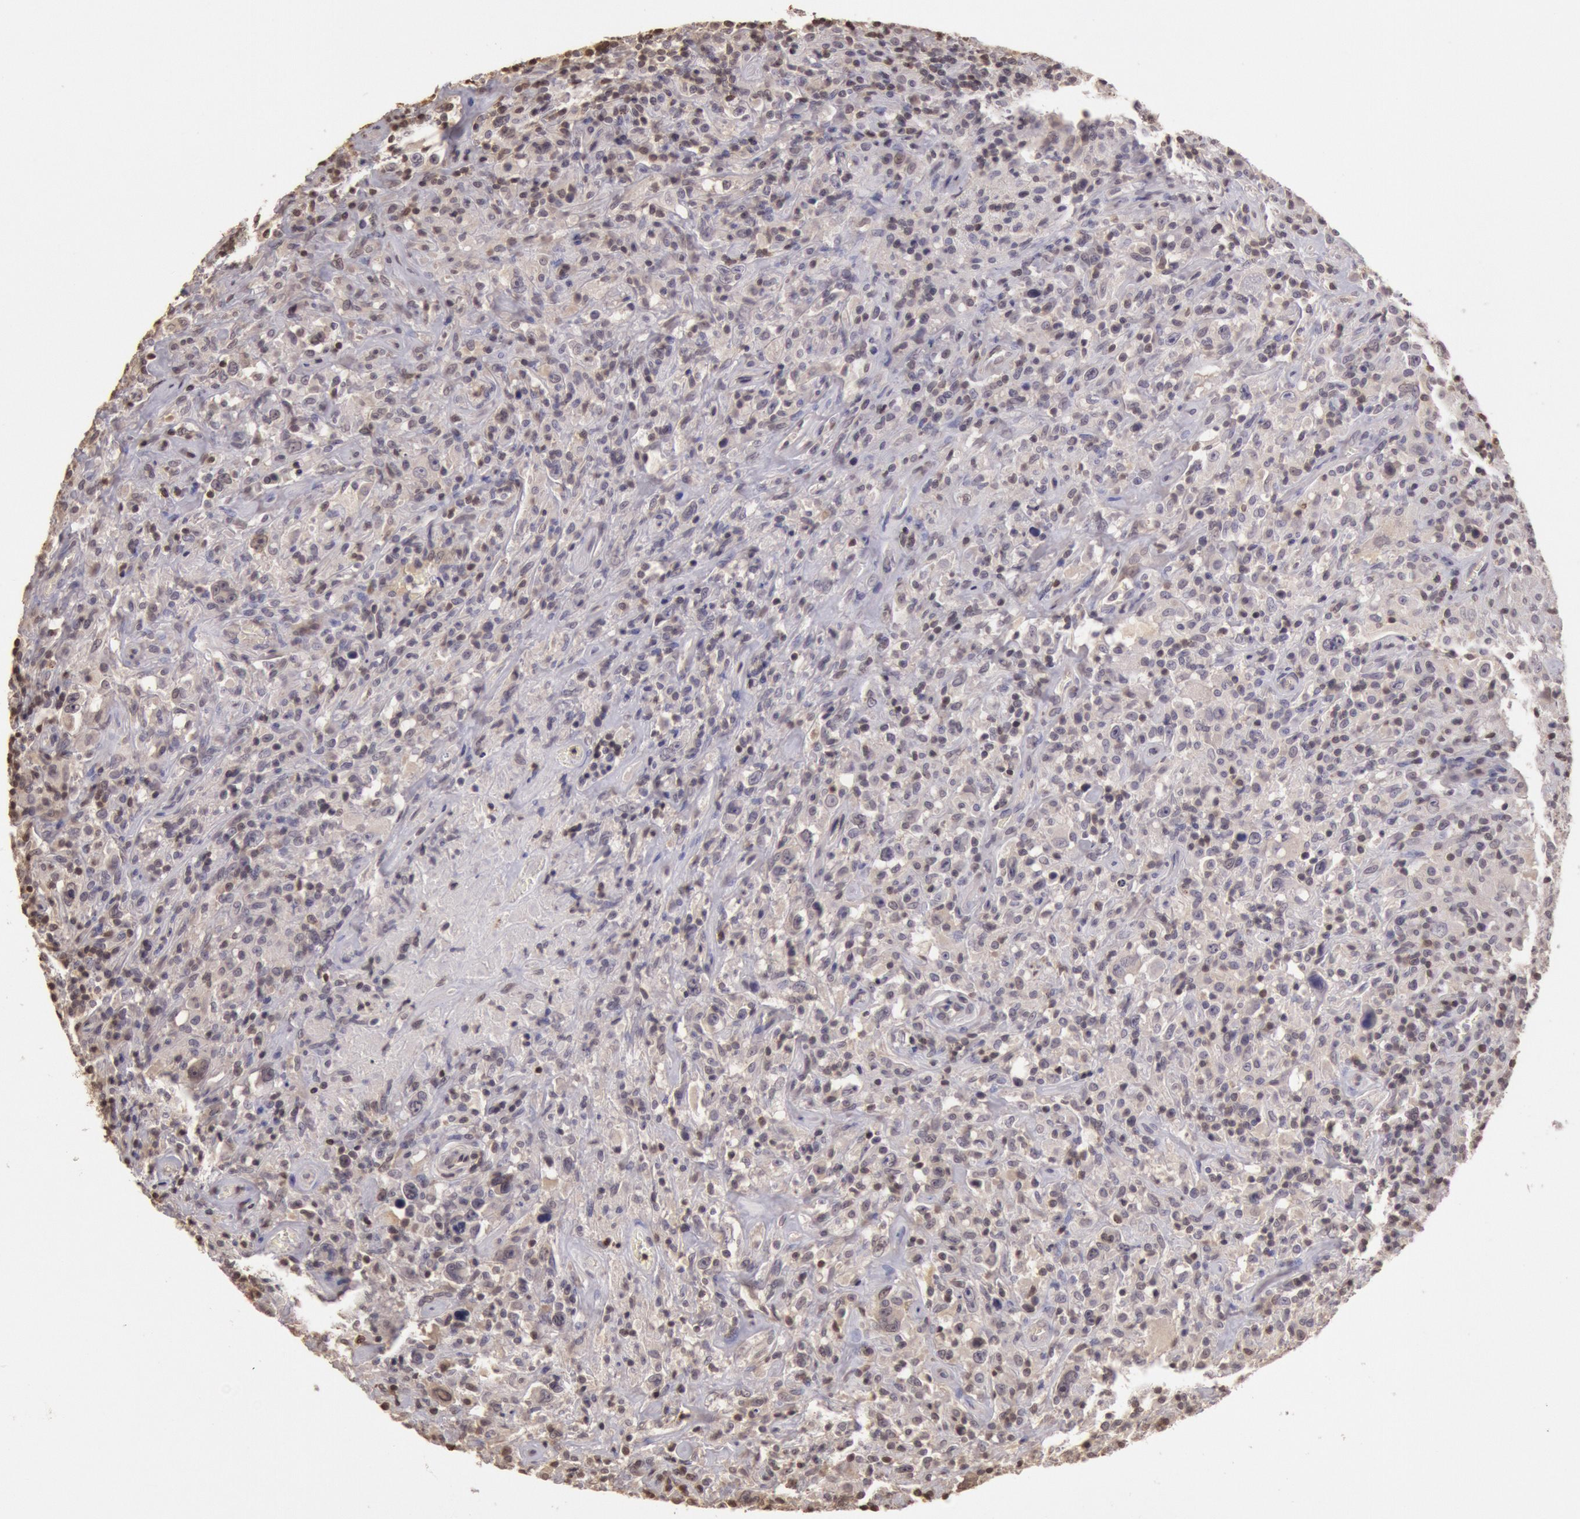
{"staining": {"intensity": "weak", "quantity": "25%-75%", "location": "nuclear"}, "tissue": "lymphoma", "cell_type": "Tumor cells", "image_type": "cancer", "snomed": [{"axis": "morphology", "description": "Hodgkin's disease, NOS"}, {"axis": "topography", "description": "Lymph node"}], "caption": "Immunohistochemical staining of Hodgkin's disease displays low levels of weak nuclear positivity in about 25%-75% of tumor cells.", "gene": "SOD1", "patient": {"sex": "male", "age": 46}}